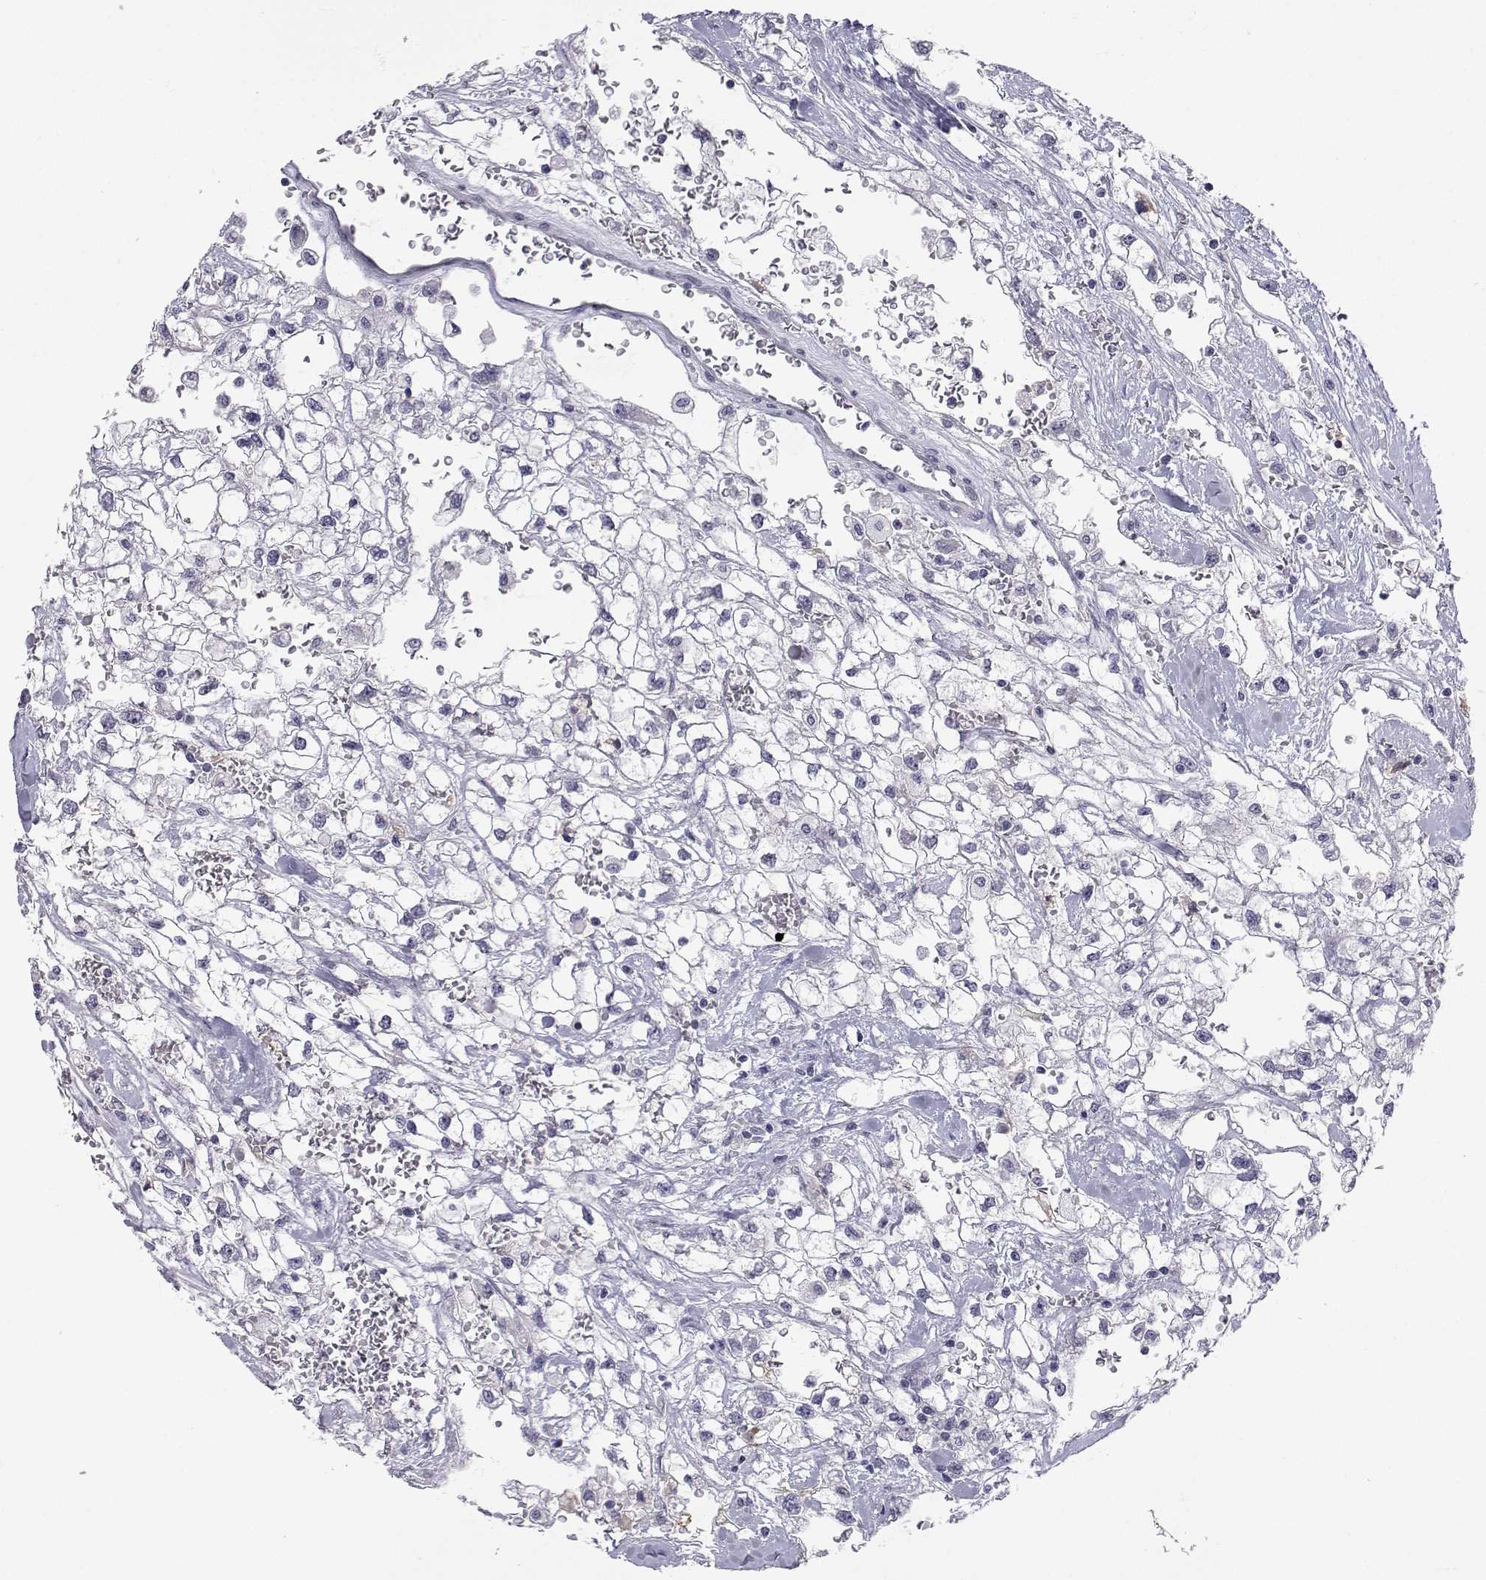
{"staining": {"intensity": "negative", "quantity": "none", "location": "none"}, "tissue": "renal cancer", "cell_type": "Tumor cells", "image_type": "cancer", "snomed": [{"axis": "morphology", "description": "Adenocarcinoma, NOS"}, {"axis": "topography", "description": "Kidney"}], "caption": "Tumor cells show no significant expression in renal cancer.", "gene": "SLC6A3", "patient": {"sex": "male", "age": 59}}